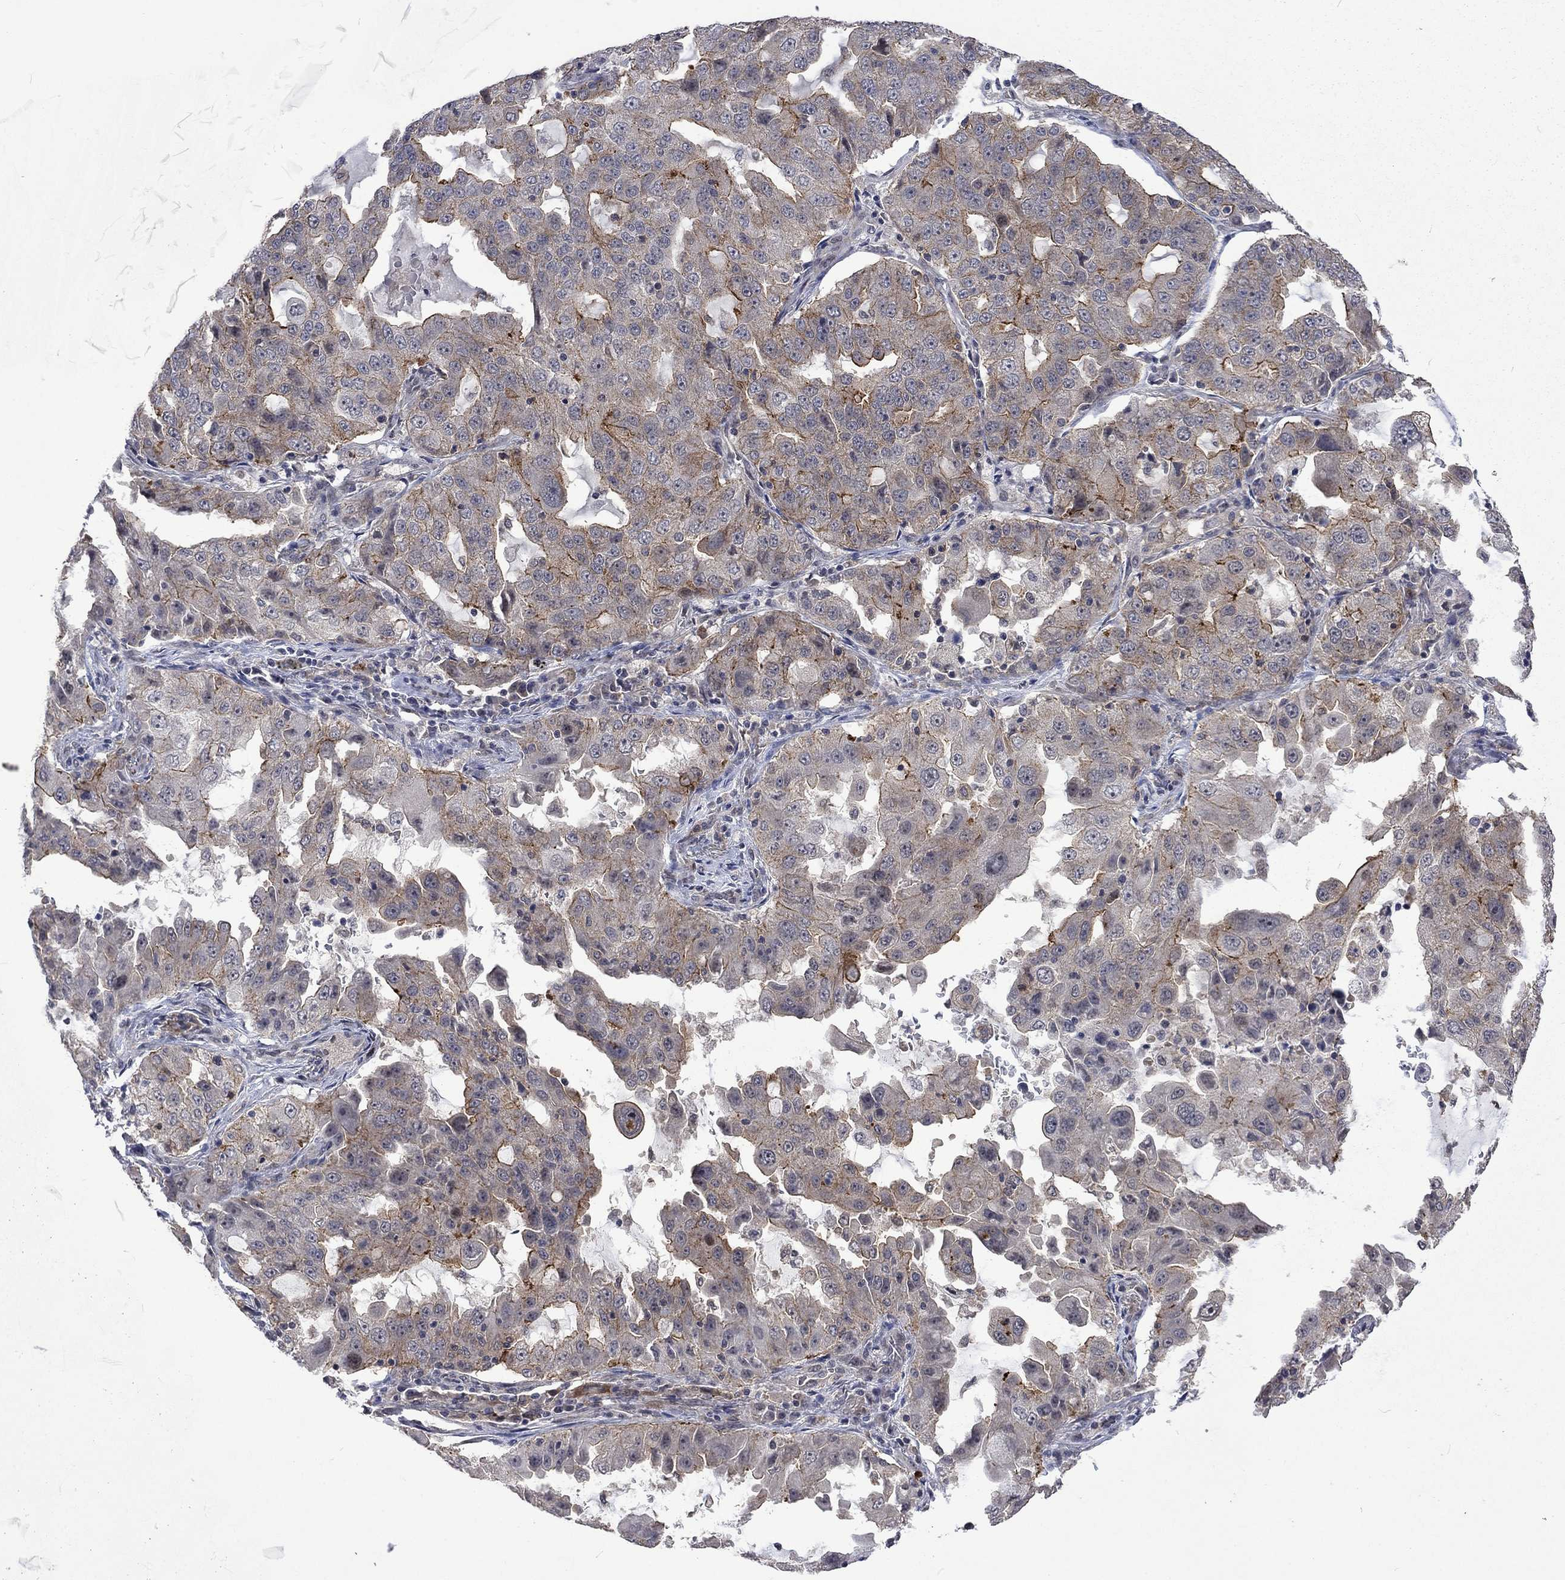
{"staining": {"intensity": "strong", "quantity": "<25%", "location": "cytoplasmic/membranous"}, "tissue": "lung cancer", "cell_type": "Tumor cells", "image_type": "cancer", "snomed": [{"axis": "morphology", "description": "Adenocarcinoma, NOS"}, {"axis": "topography", "description": "Lung"}], "caption": "IHC (DAB) staining of human lung cancer (adenocarcinoma) demonstrates strong cytoplasmic/membranous protein staining in approximately <25% of tumor cells.", "gene": "PPP1R9A", "patient": {"sex": "female", "age": 61}}